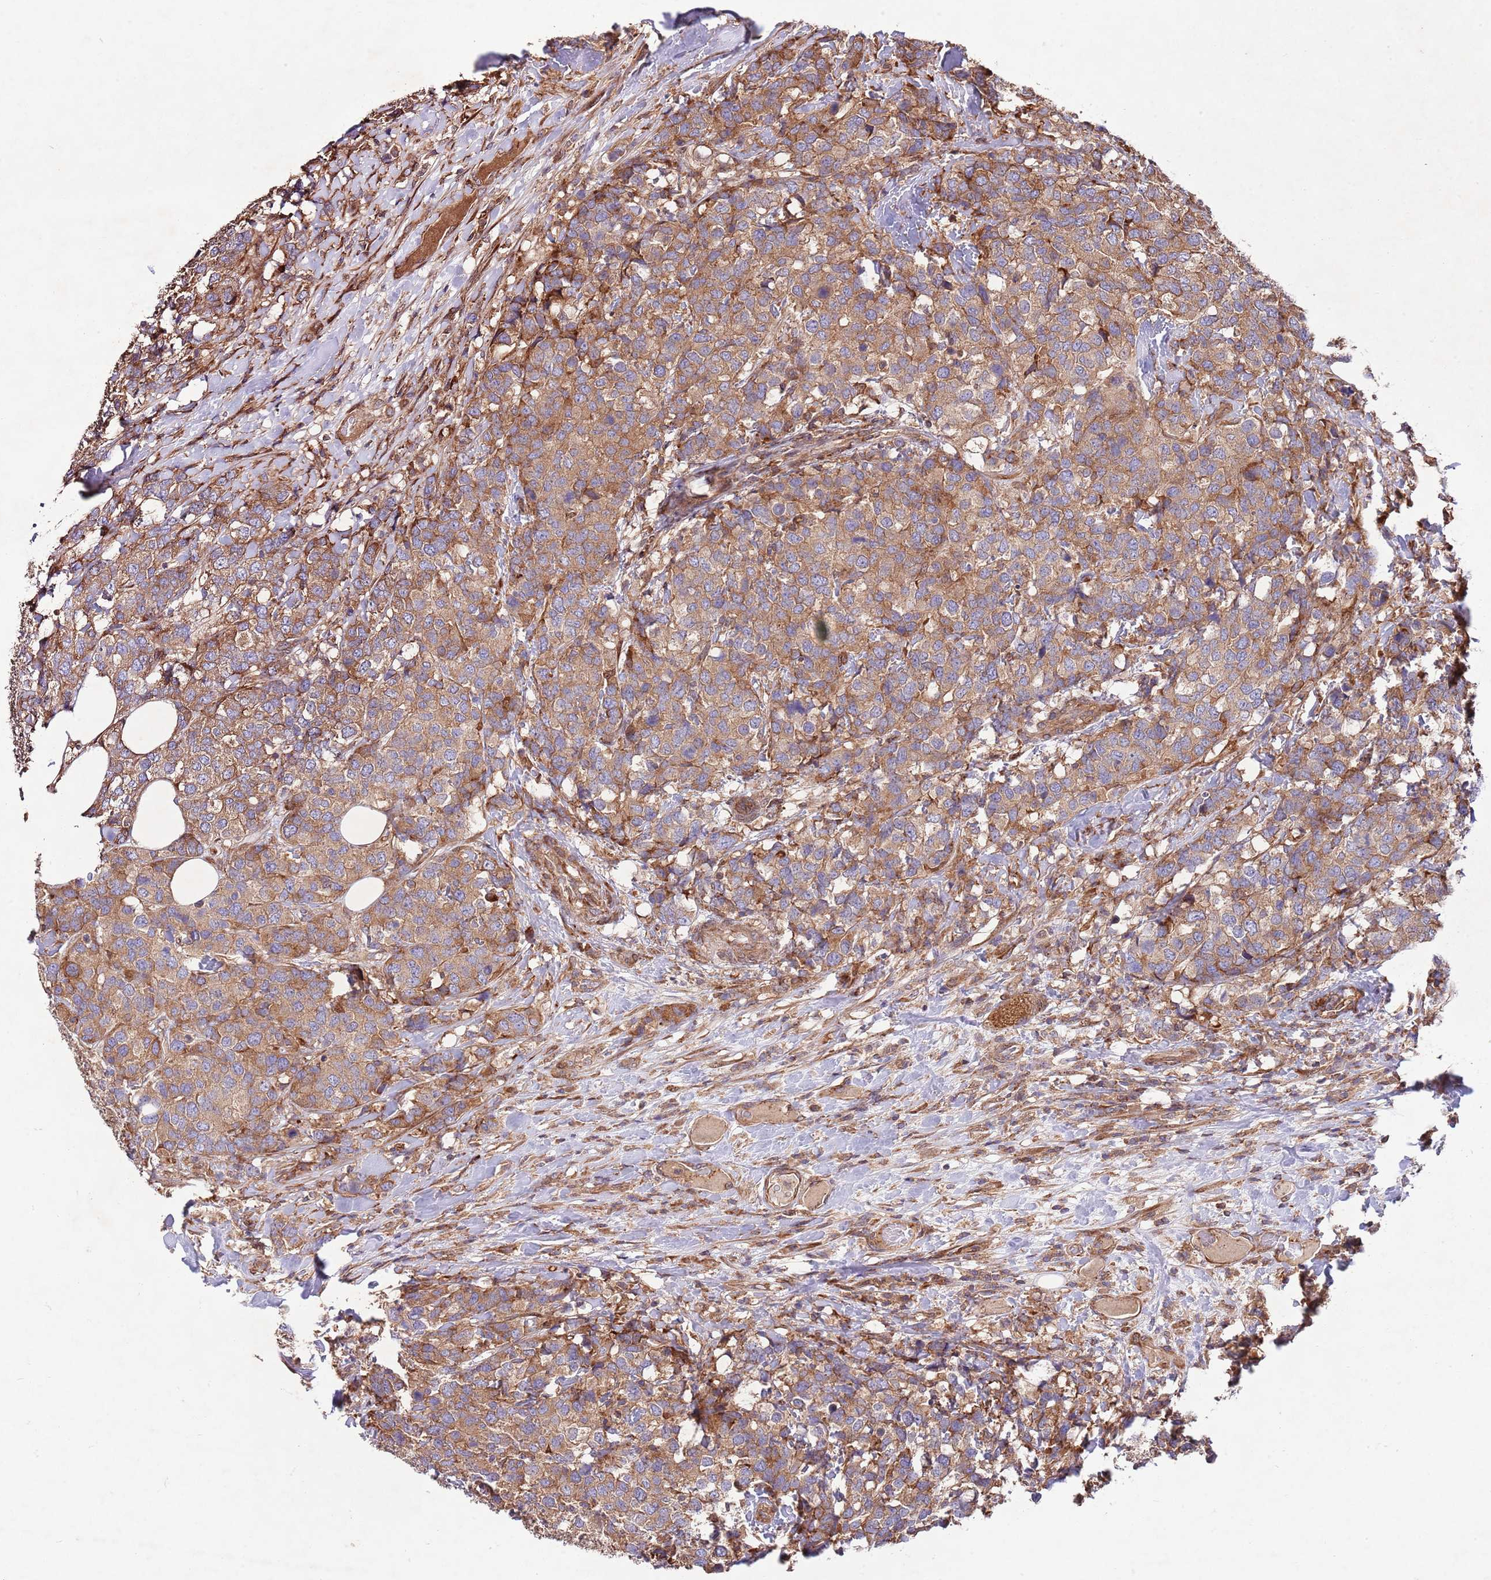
{"staining": {"intensity": "moderate", "quantity": ">75%", "location": "cytoplasmic/membranous"}, "tissue": "breast cancer", "cell_type": "Tumor cells", "image_type": "cancer", "snomed": [{"axis": "morphology", "description": "Lobular carcinoma"}, {"axis": "topography", "description": "Breast"}], "caption": "Immunohistochemical staining of lobular carcinoma (breast) demonstrates moderate cytoplasmic/membranous protein expression in about >75% of tumor cells. Ihc stains the protein in brown and the nuclei are stained blue.", "gene": "RNF19B", "patient": {"sex": "female", "age": 59}}